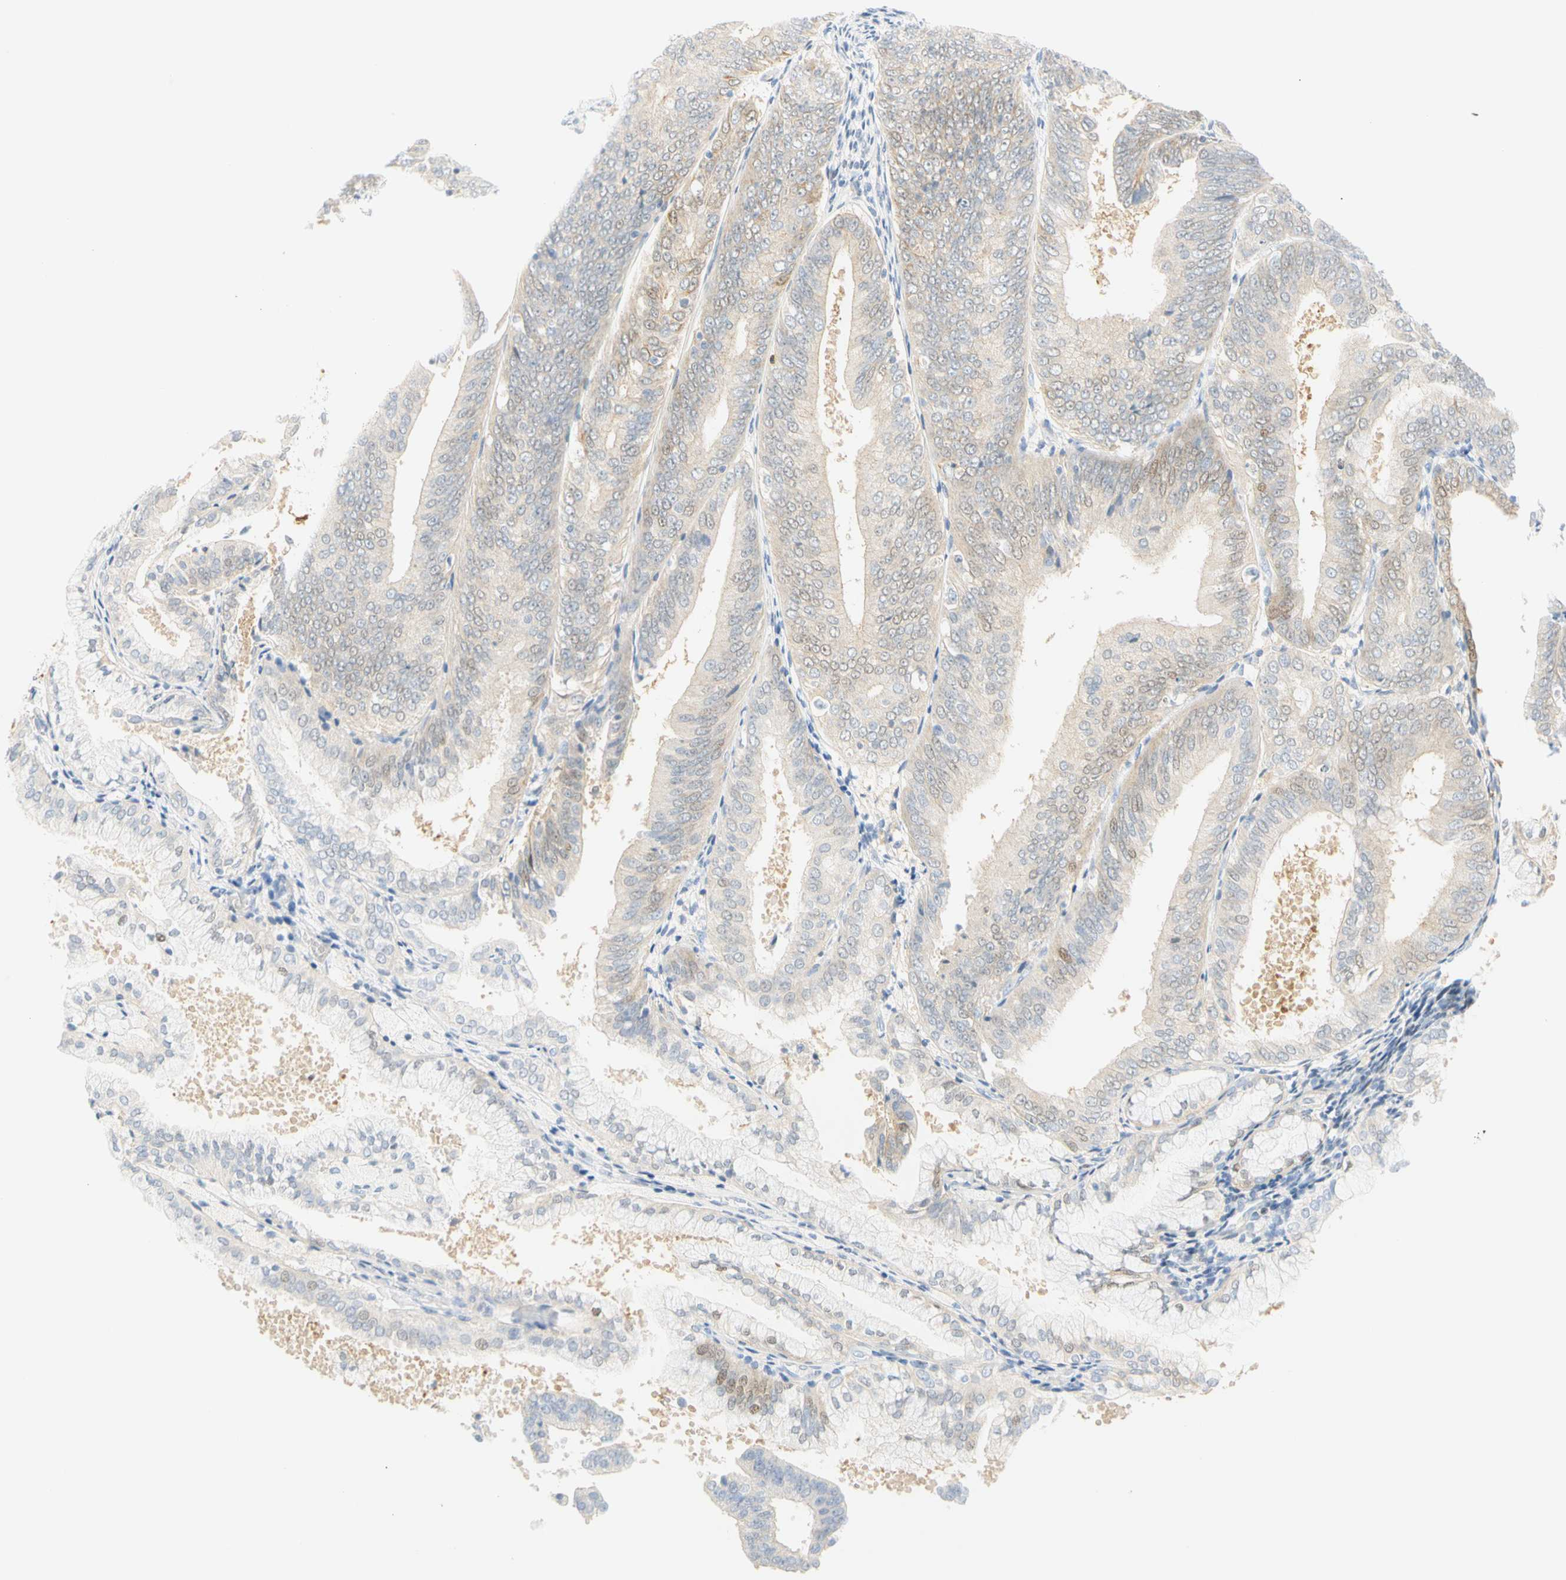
{"staining": {"intensity": "weak", "quantity": ">75%", "location": "cytoplasmic/membranous"}, "tissue": "endometrial cancer", "cell_type": "Tumor cells", "image_type": "cancer", "snomed": [{"axis": "morphology", "description": "Adenocarcinoma, NOS"}, {"axis": "topography", "description": "Endometrium"}], "caption": "Endometrial cancer (adenocarcinoma) was stained to show a protein in brown. There is low levels of weak cytoplasmic/membranous expression in approximately >75% of tumor cells. (Stains: DAB in brown, nuclei in blue, Microscopy: brightfield microscopy at high magnification).", "gene": "SELENBP1", "patient": {"sex": "female", "age": 63}}